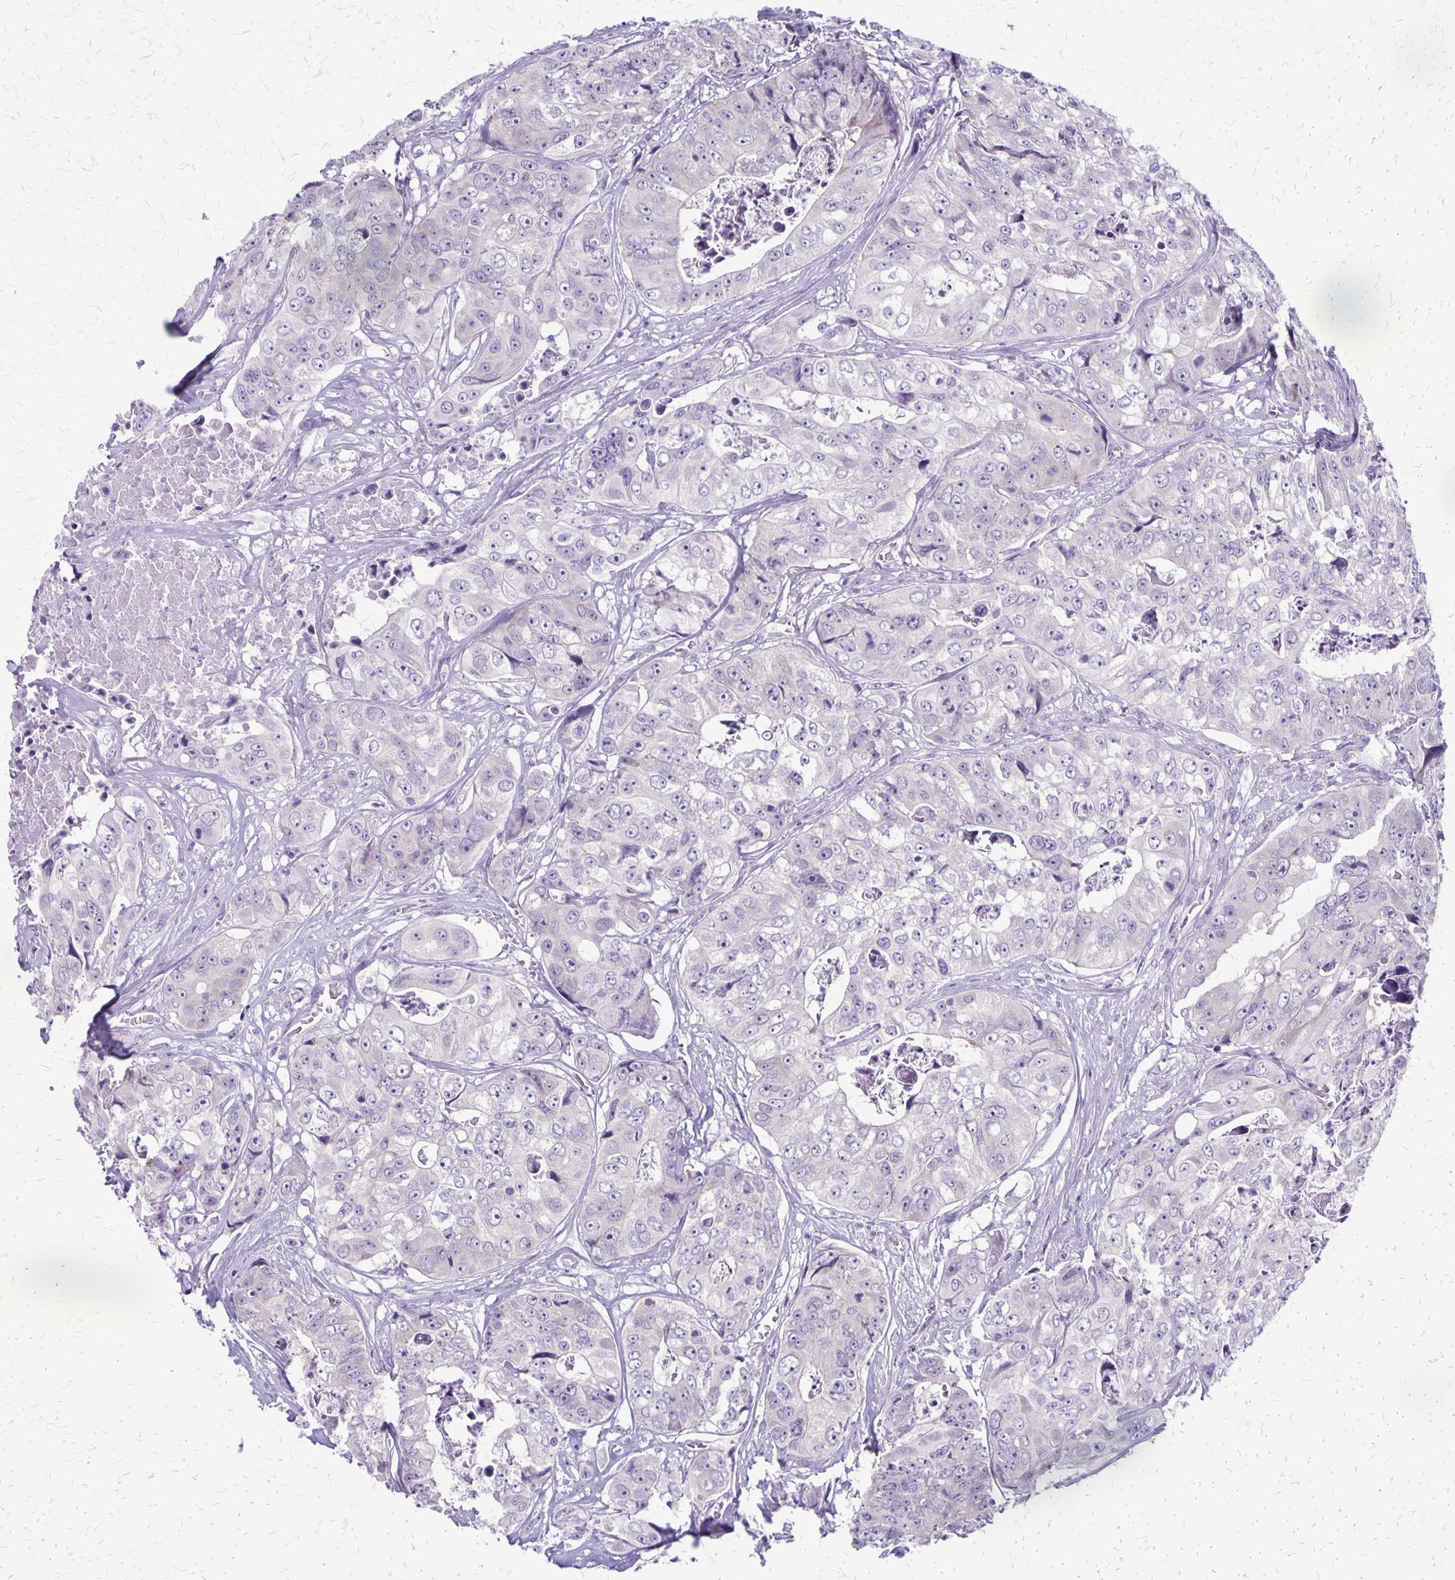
{"staining": {"intensity": "negative", "quantity": "none", "location": "none"}, "tissue": "colorectal cancer", "cell_type": "Tumor cells", "image_type": "cancer", "snomed": [{"axis": "morphology", "description": "Adenocarcinoma, NOS"}, {"axis": "topography", "description": "Rectum"}], "caption": "This is an immunohistochemistry photomicrograph of colorectal cancer (adenocarcinoma). There is no expression in tumor cells.", "gene": "PLXNB3", "patient": {"sex": "female", "age": 62}}